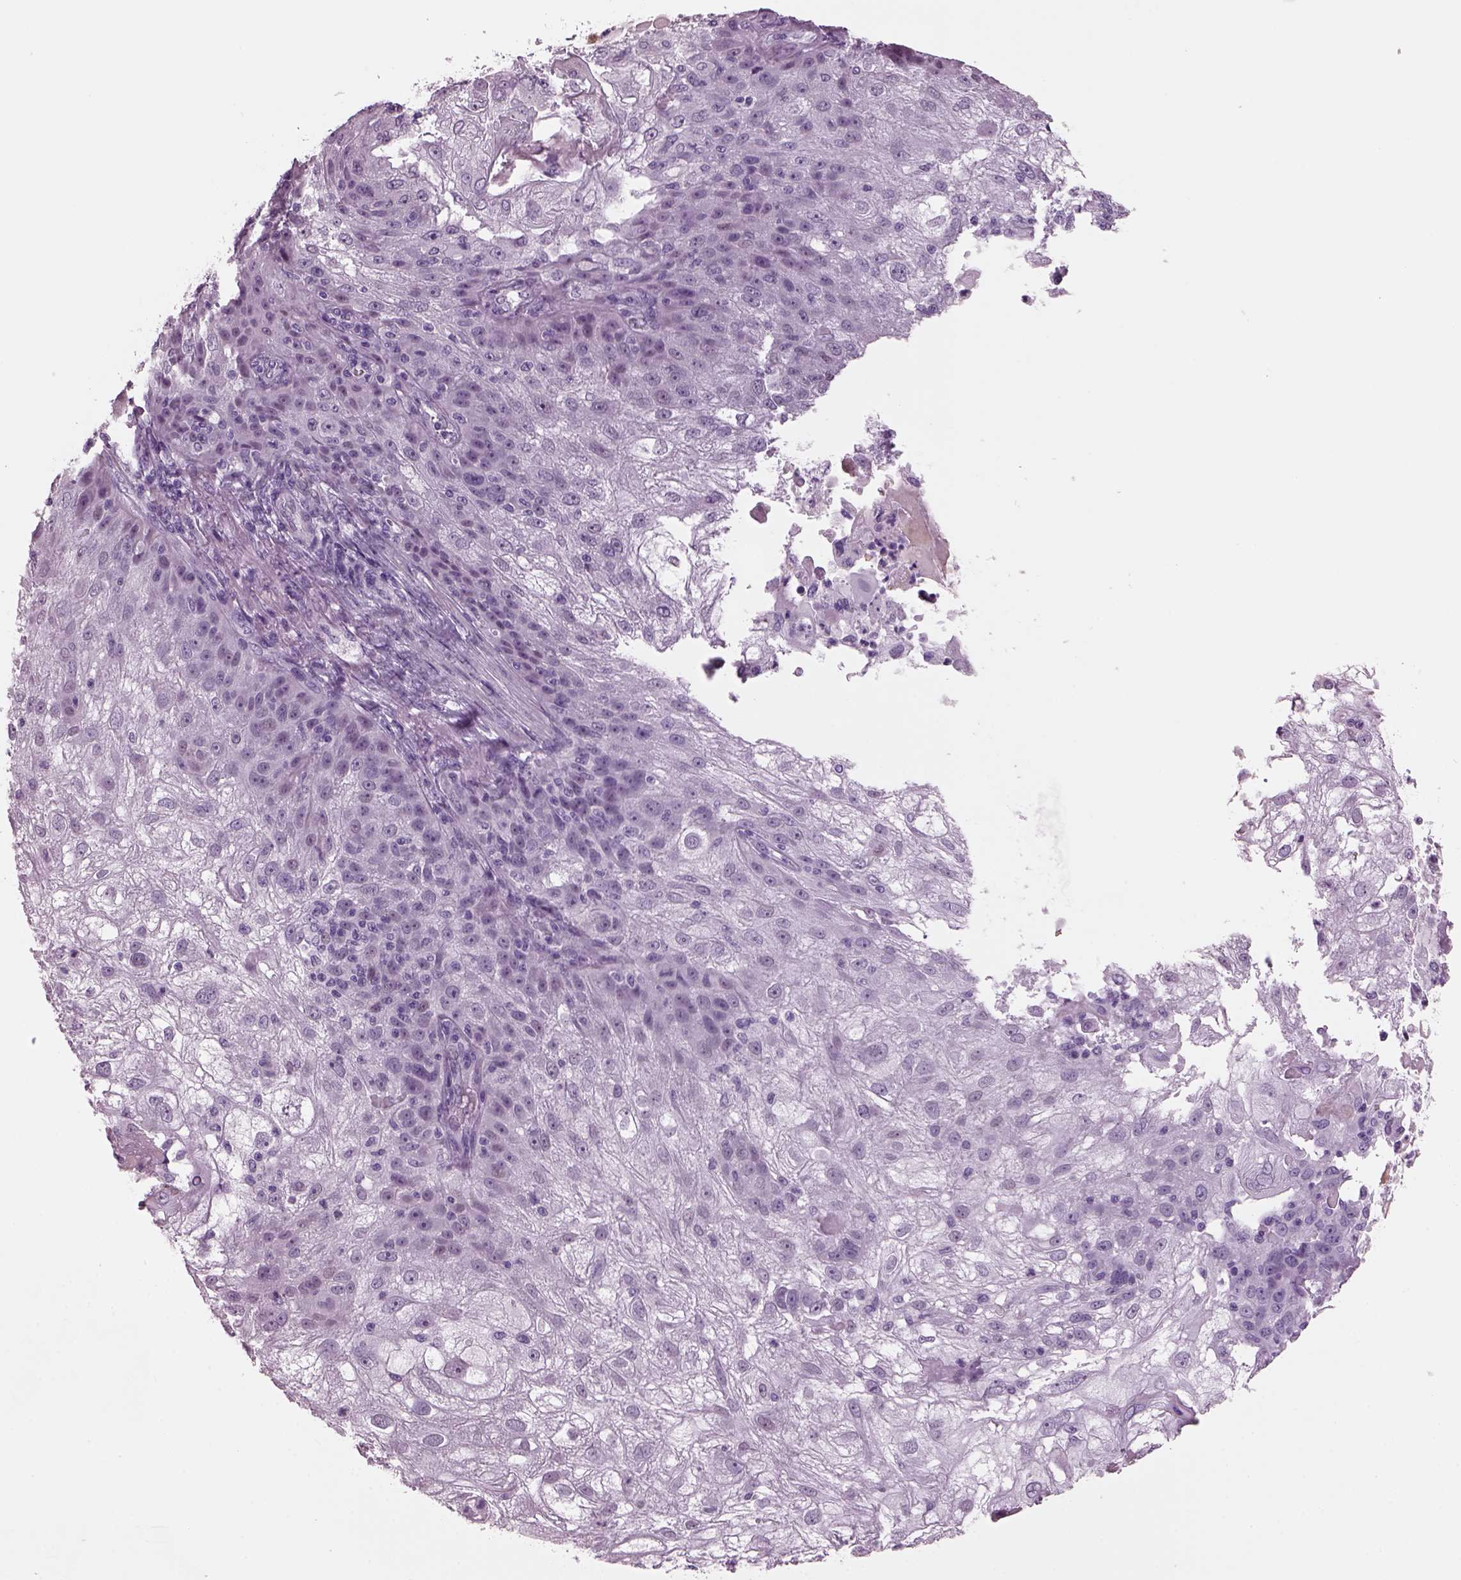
{"staining": {"intensity": "negative", "quantity": "none", "location": "none"}, "tissue": "skin cancer", "cell_type": "Tumor cells", "image_type": "cancer", "snomed": [{"axis": "morphology", "description": "Normal tissue, NOS"}, {"axis": "morphology", "description": "Squamous cell carcinoma, NOS"}, {"axis": "topography", "description": "Skin"}], "caption": "Immunohistochemistry image of human squamous cell carcinoma (skin) stained for a protein (brown), which shows no expression in tumor cells.", "gene": "KRTAP3-2", "patient": {"sex": "female", "age": 83}}